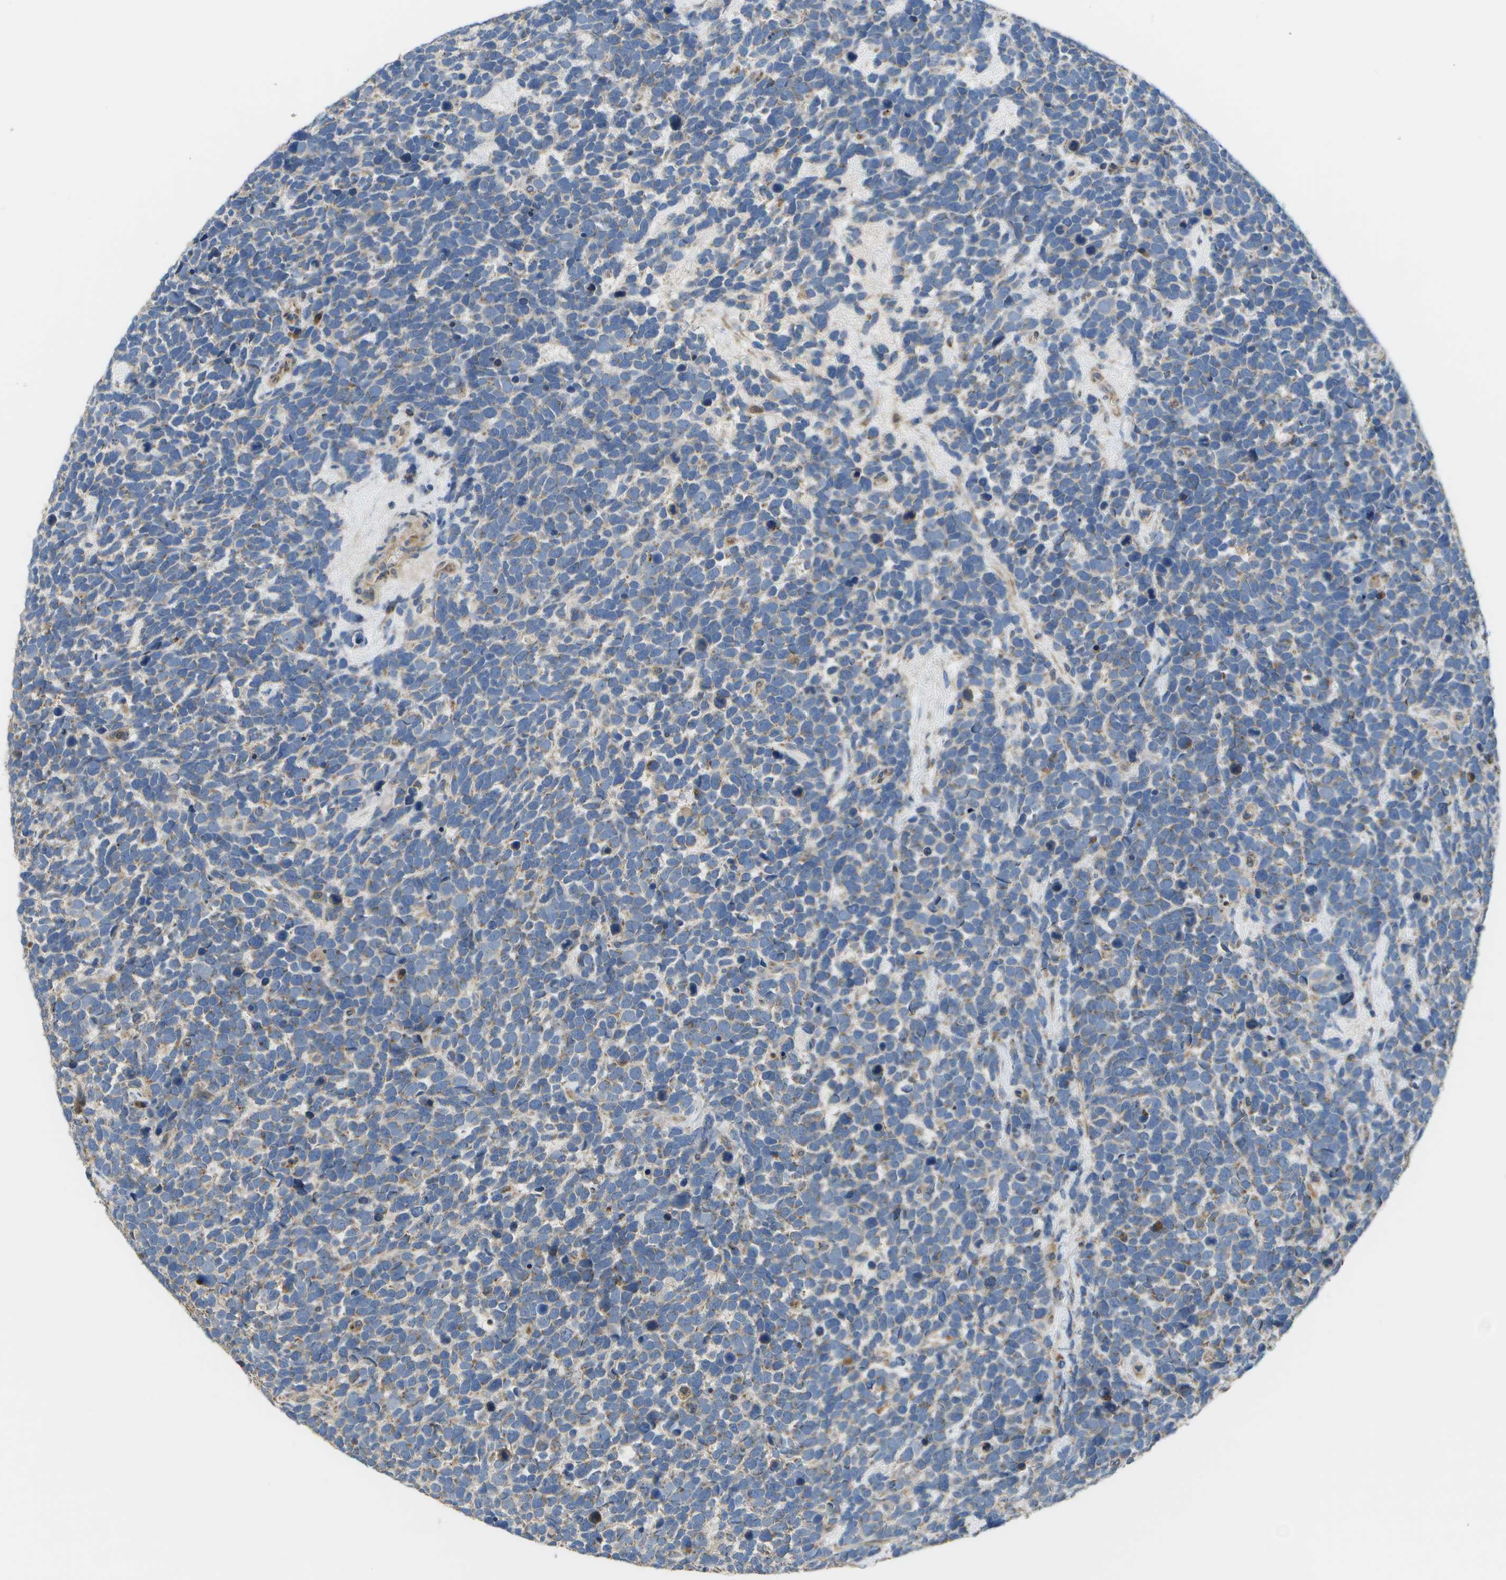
{"staining": {"intensity": "weak", "quantity": "<25%", "location": "cytoplasmic/membranous"}, "tissue": "urothelial cancer", "cell_type": "Tumor cells", "image_type": "cancer", "snomed": [{"axis": "morphology", "description": "Urothelial carcinoma, High grade"}, {"axis": "topography", "description": "Urinary bladder"}], "caption": "There is no significant expression in tumor cells of high-grade urothelial carcinoma. (IHC, brightfield microscopy, high magnification).", "gene": "HADHA", "patient": {"sex": "female", "age": 82}}